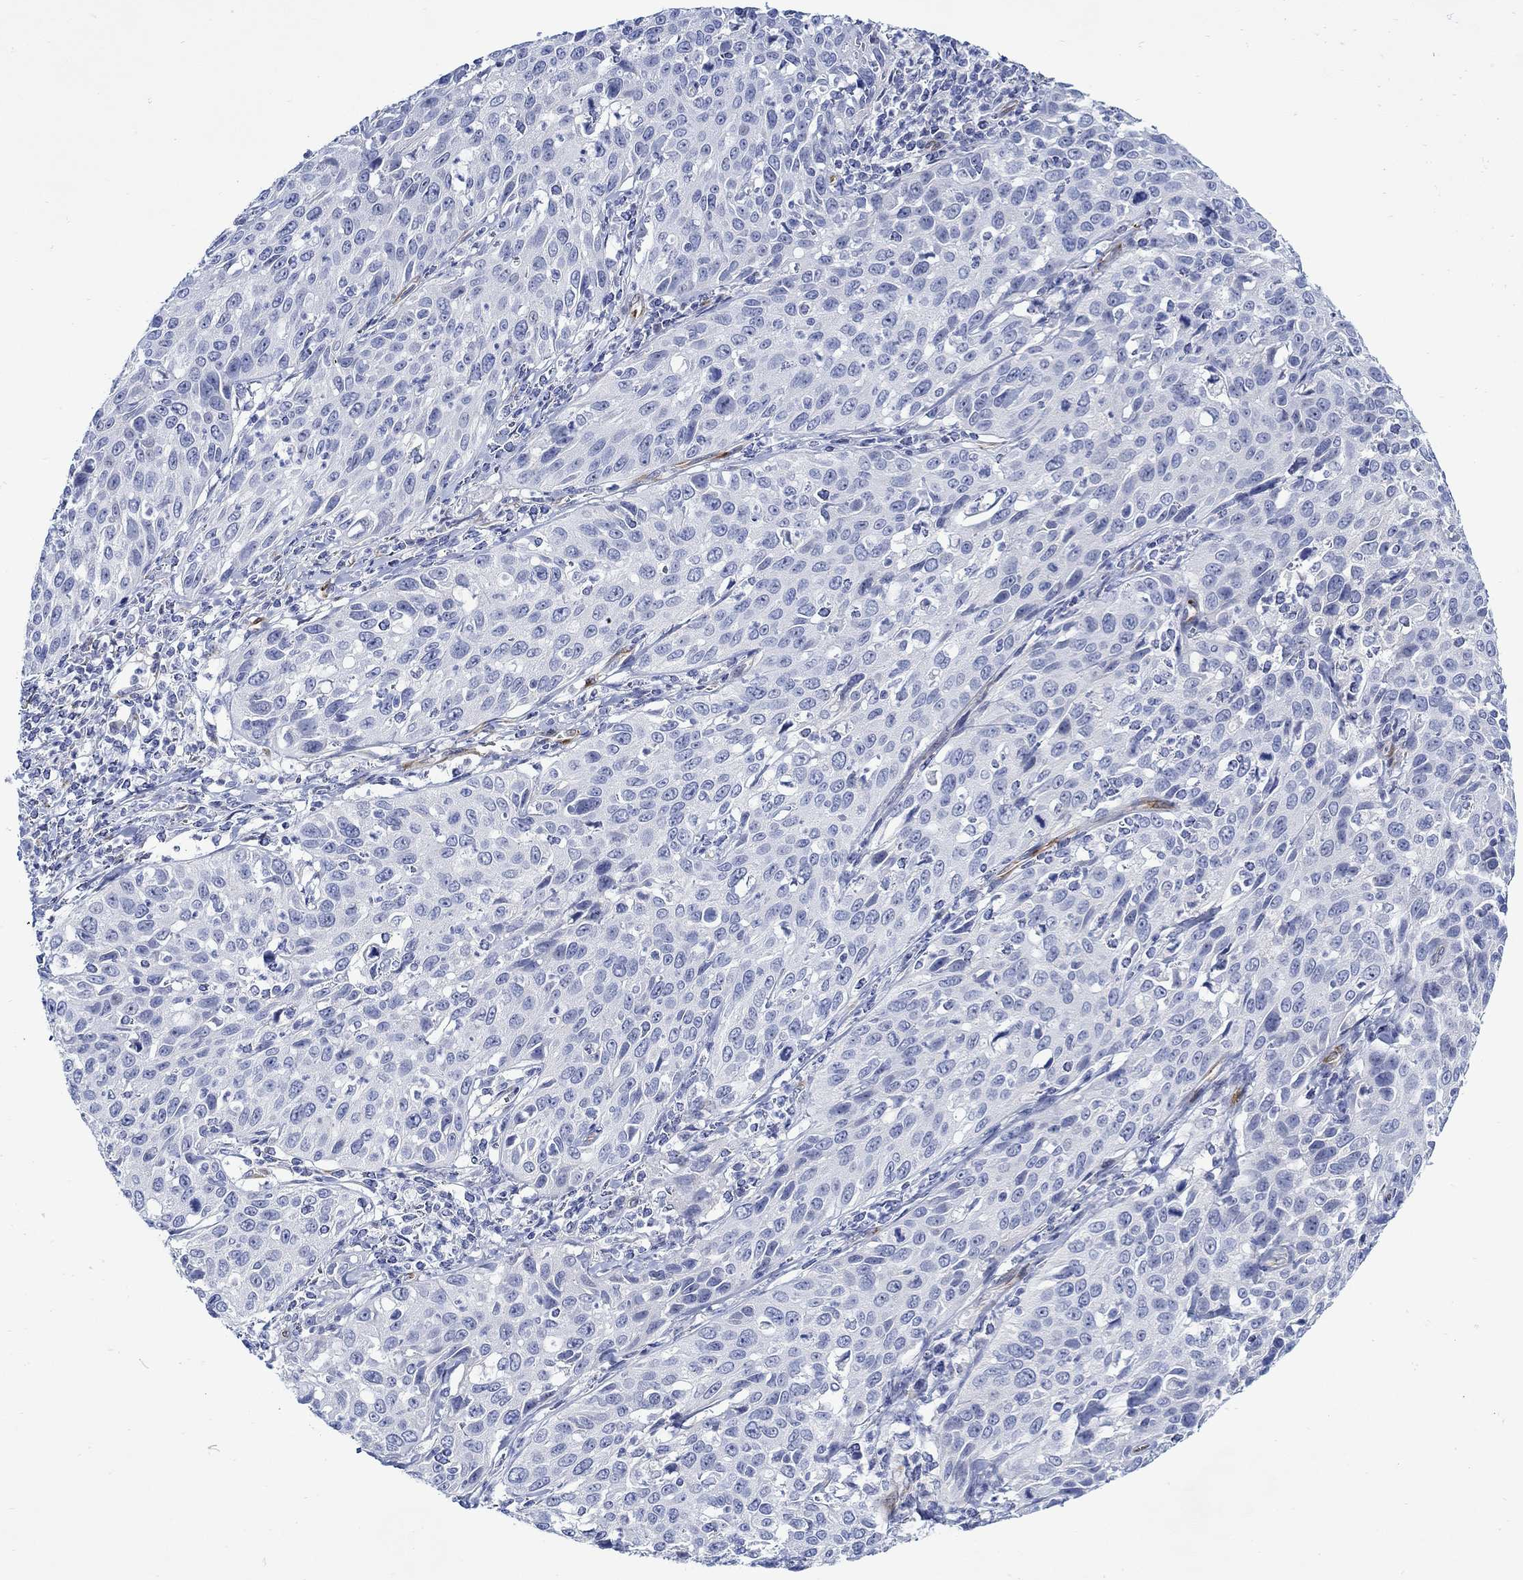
{"staining": {"intensity": "negative", "quantity": "none", "location": "none"}, "tissue": "cervical cancer", "cell_type": "Tumor cells", "image_type": "cancer", "snomed": [{"axis": "morphology", "description": "Squamous cell carcinoma, NOS"}, {"axis": "topography", "description": "Cervix"}], "caption": "The photomicrograph reveals no staining of tumor cells in cervical squamous cell carcinoma.", "gene": "KSR2", "patient": {"sex": "female", "age": 26}}